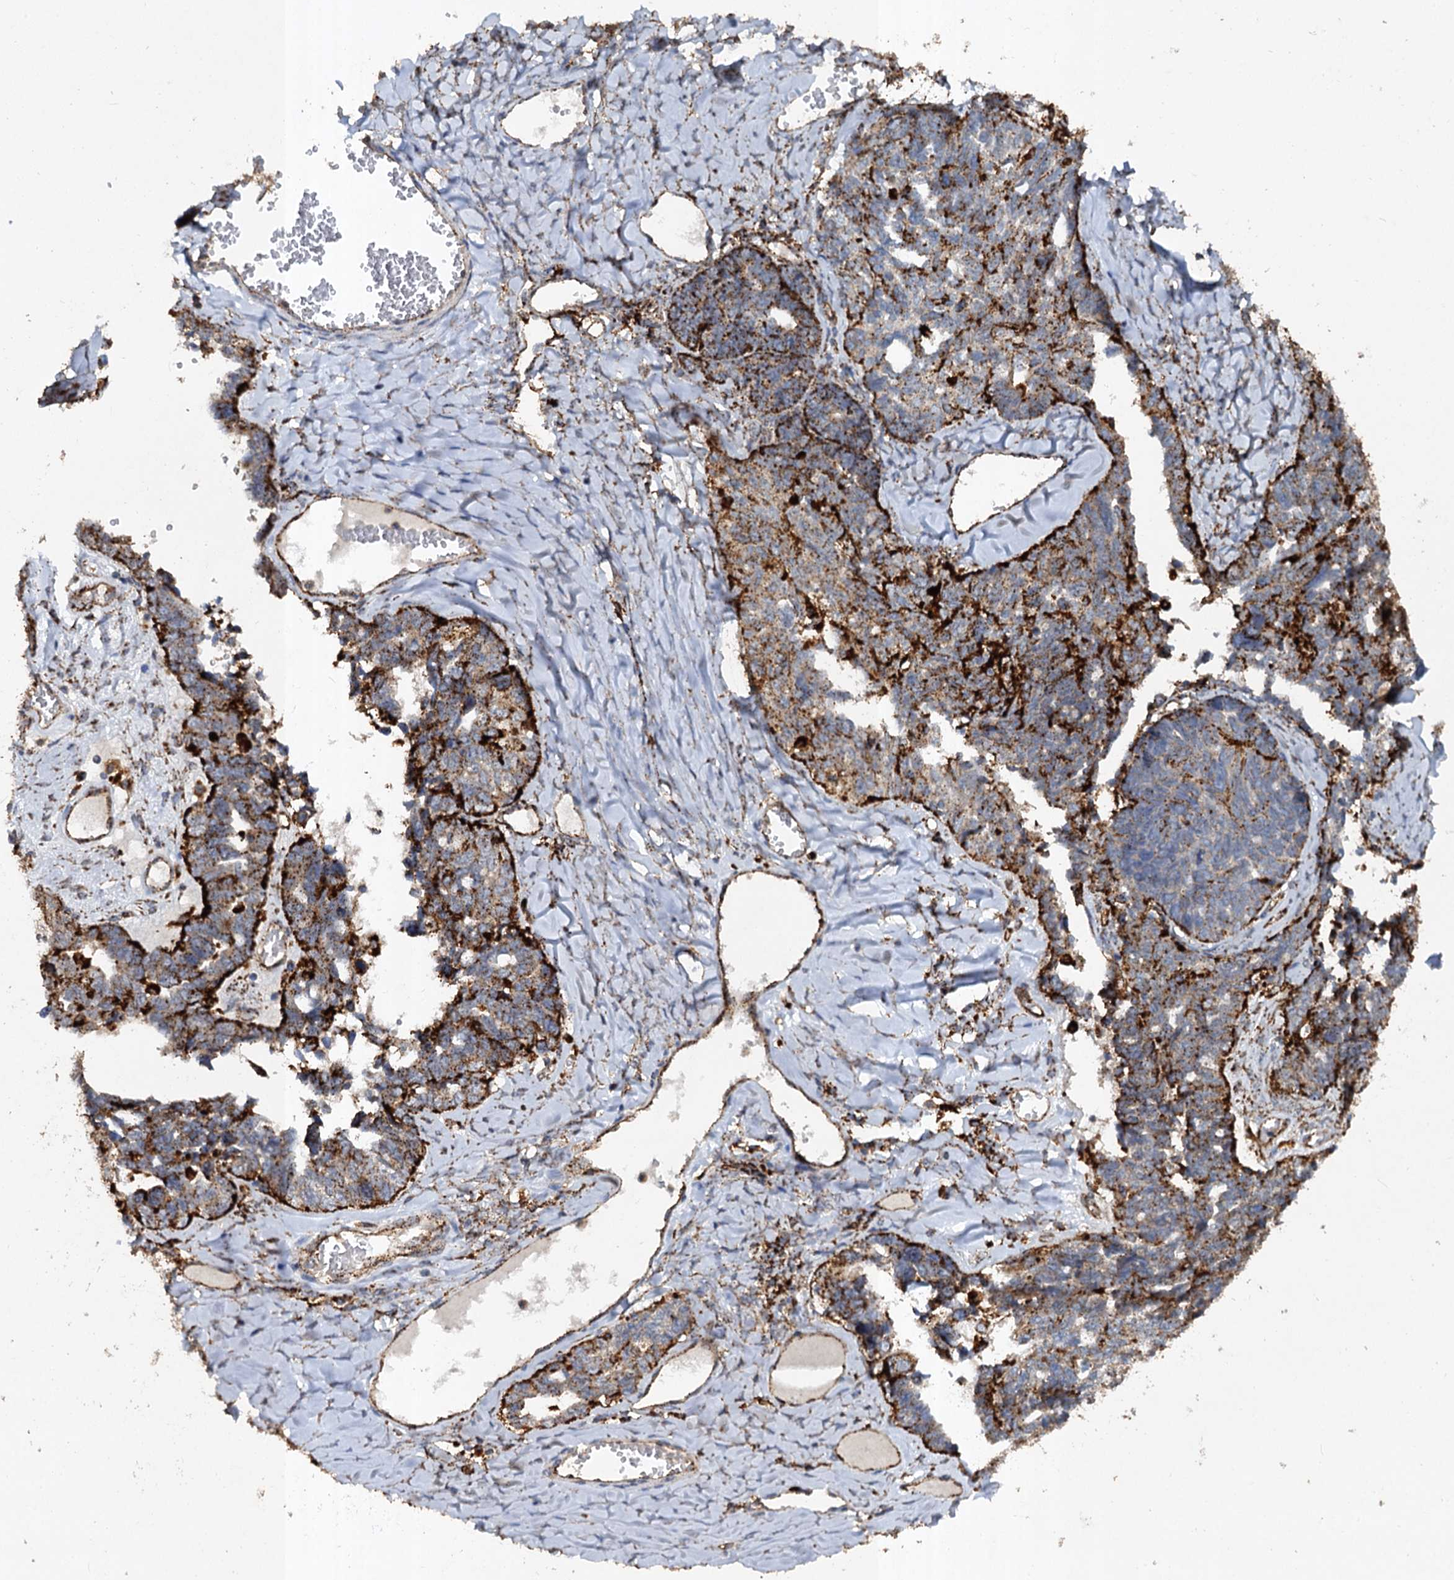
{"staining": {"intensity": "strong", "quantity": ">75%", "location": "cytoplasmic/membranous"}, "tissue": "ovarian cancer", "cell_type": "Tumor cells", "image_type": "cancer", "snomed": [{"axis": "morphology", "description": "Cystadenocarcinoma, serous, NOS"}, {"axis": "topography", "description": "Ovary"}], "caption": "Immunohistochemical staining of human serous cystadenocarcinoma (ovarian) reveals strong cytoplasmic/membranous protein positivity in about >75% of tumor cells.", "gene": "GBA1", "patient": {"sex": "female", "age": 79}}